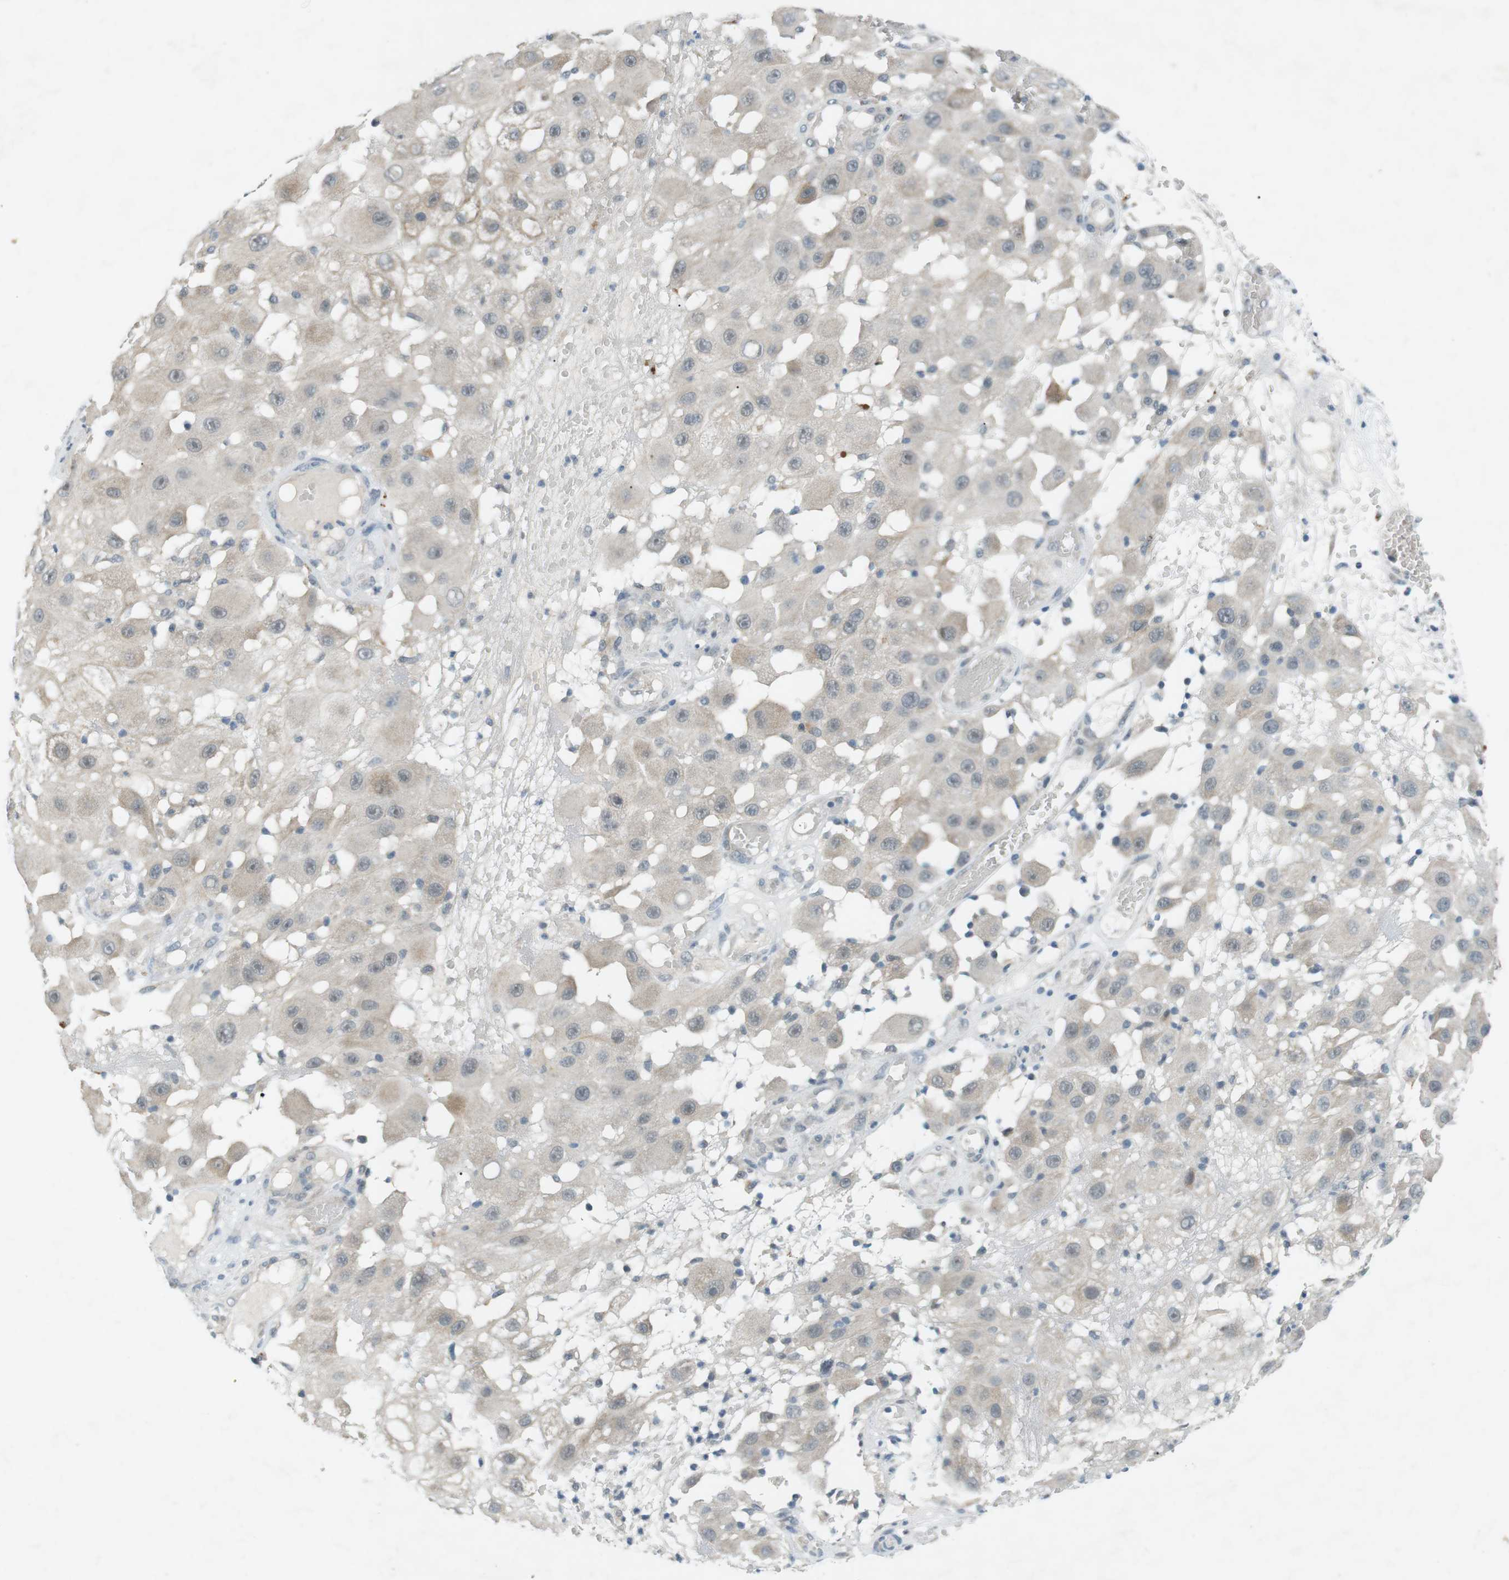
{"staining": {"intensity": "negative", "quantity": "none", "location": "none"}, "tissue": "melanoma", "cell_type": "Tumor cells", "image_type": "cancer", "snomed": [{"axis": "morphology", "description": "Malignant melanoma, NOS"}, {"axis": "topography", "description": "Skin"}], "caption": "Malignant melanoma stained for a protein using IHC demonstrates no staining tumor cells.", "gene": "RTN3", "patient": {"sex": "female", "age": 81}}